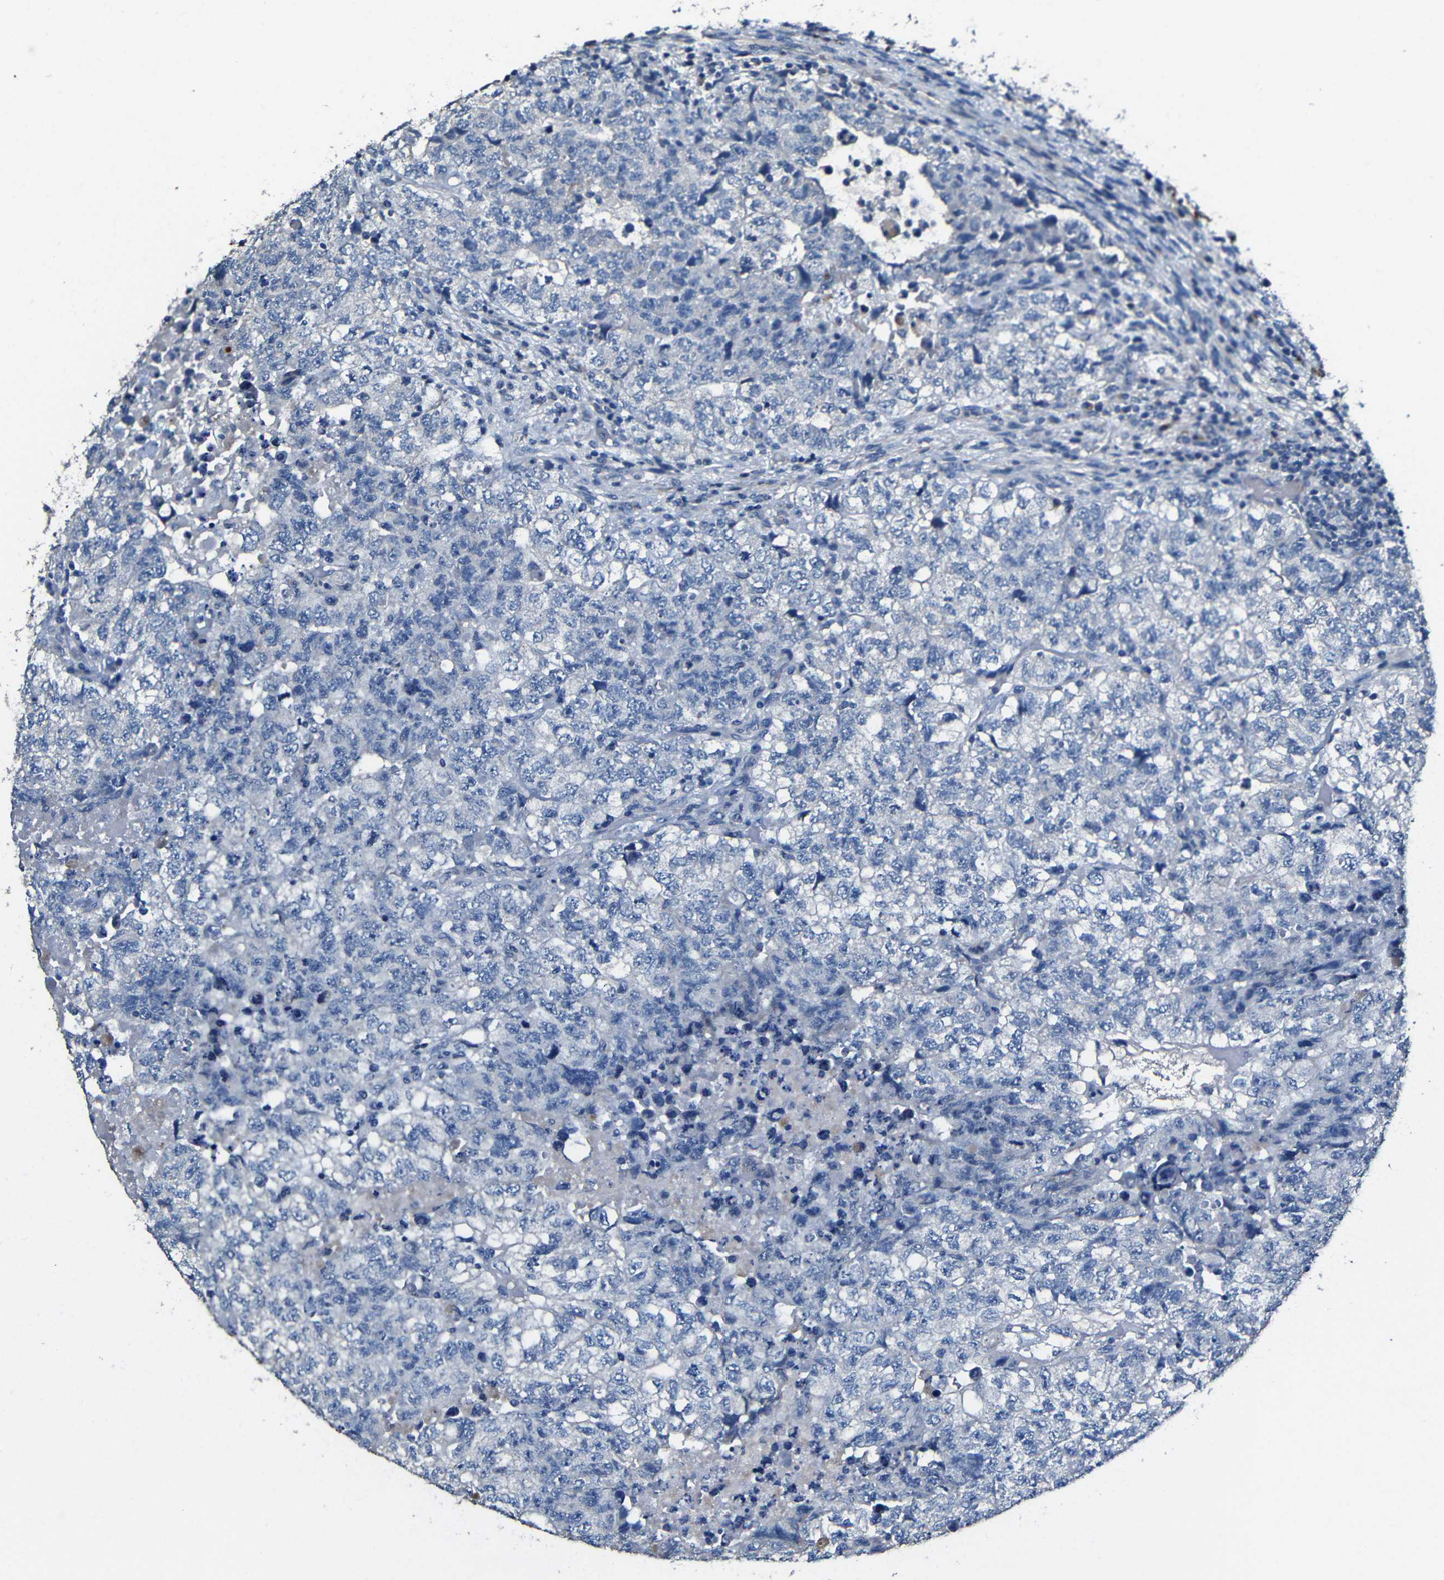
{"staining": {"intensity": "negative", "quantity": "none", "location": "none"}, "tissue": "testis cancer", "cell_type": "Tumor cells", "image_type": "cancer", "snomed": [{"axis": "morphology", "description": "Carcinoma, Embryonal, NOS"}, {"axis": "topography", "description": "Testis"}], "caption": "High magnification brightfield microscopy of testis cancer stained with DAB (3,3'-diaminobenzidine) (brown) and counterstained with hematoxylin (blue): tumor cells show no significant staining.", "gene": "ACKR2", "patient": {"sex": "male", "age": 36}}